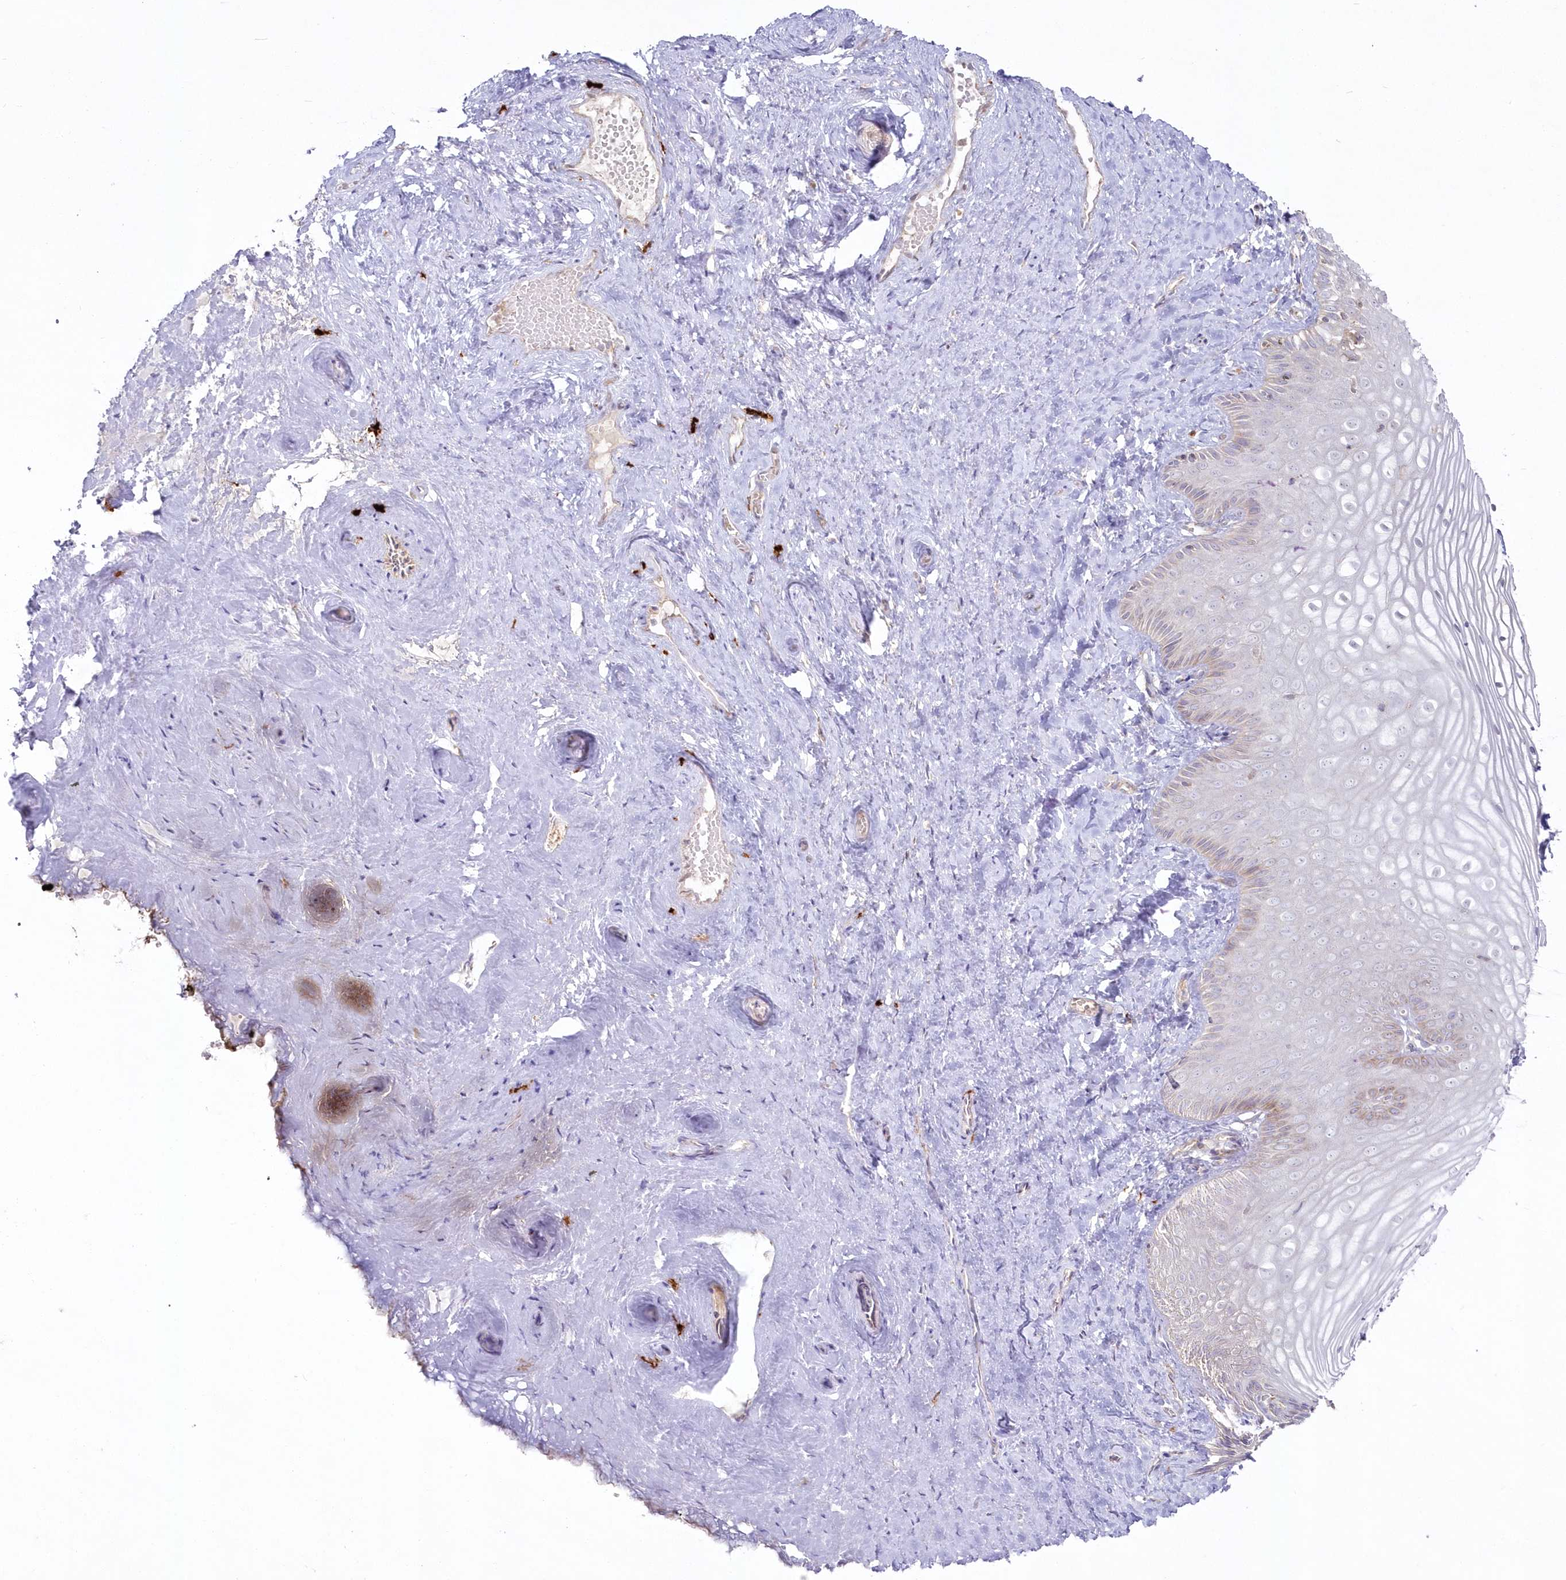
{"staining": {"intensity": "weak", "quantity": "<25%", "location": "cytoplasmic/membranous"}, "tissue": "vagina", "cell_type": "Squamous epithelial cells", "image_type": "normal", "snomed": [{"axis": "morphology", "description": "Normal tissue, NOS"}, {"axis": "topography", "description": "Vagina"}, {"axis": "topography", "description": "Cervix"}], "caption": "A histopathology image of human vagina is negative for staining in squamous epithelial cells. The staining is performed using DAB brown chromogen with nuclei counter-stained in using hematoxylin.", "gene": "ARSB", "patient": {"sex": "female", "age": 40}}